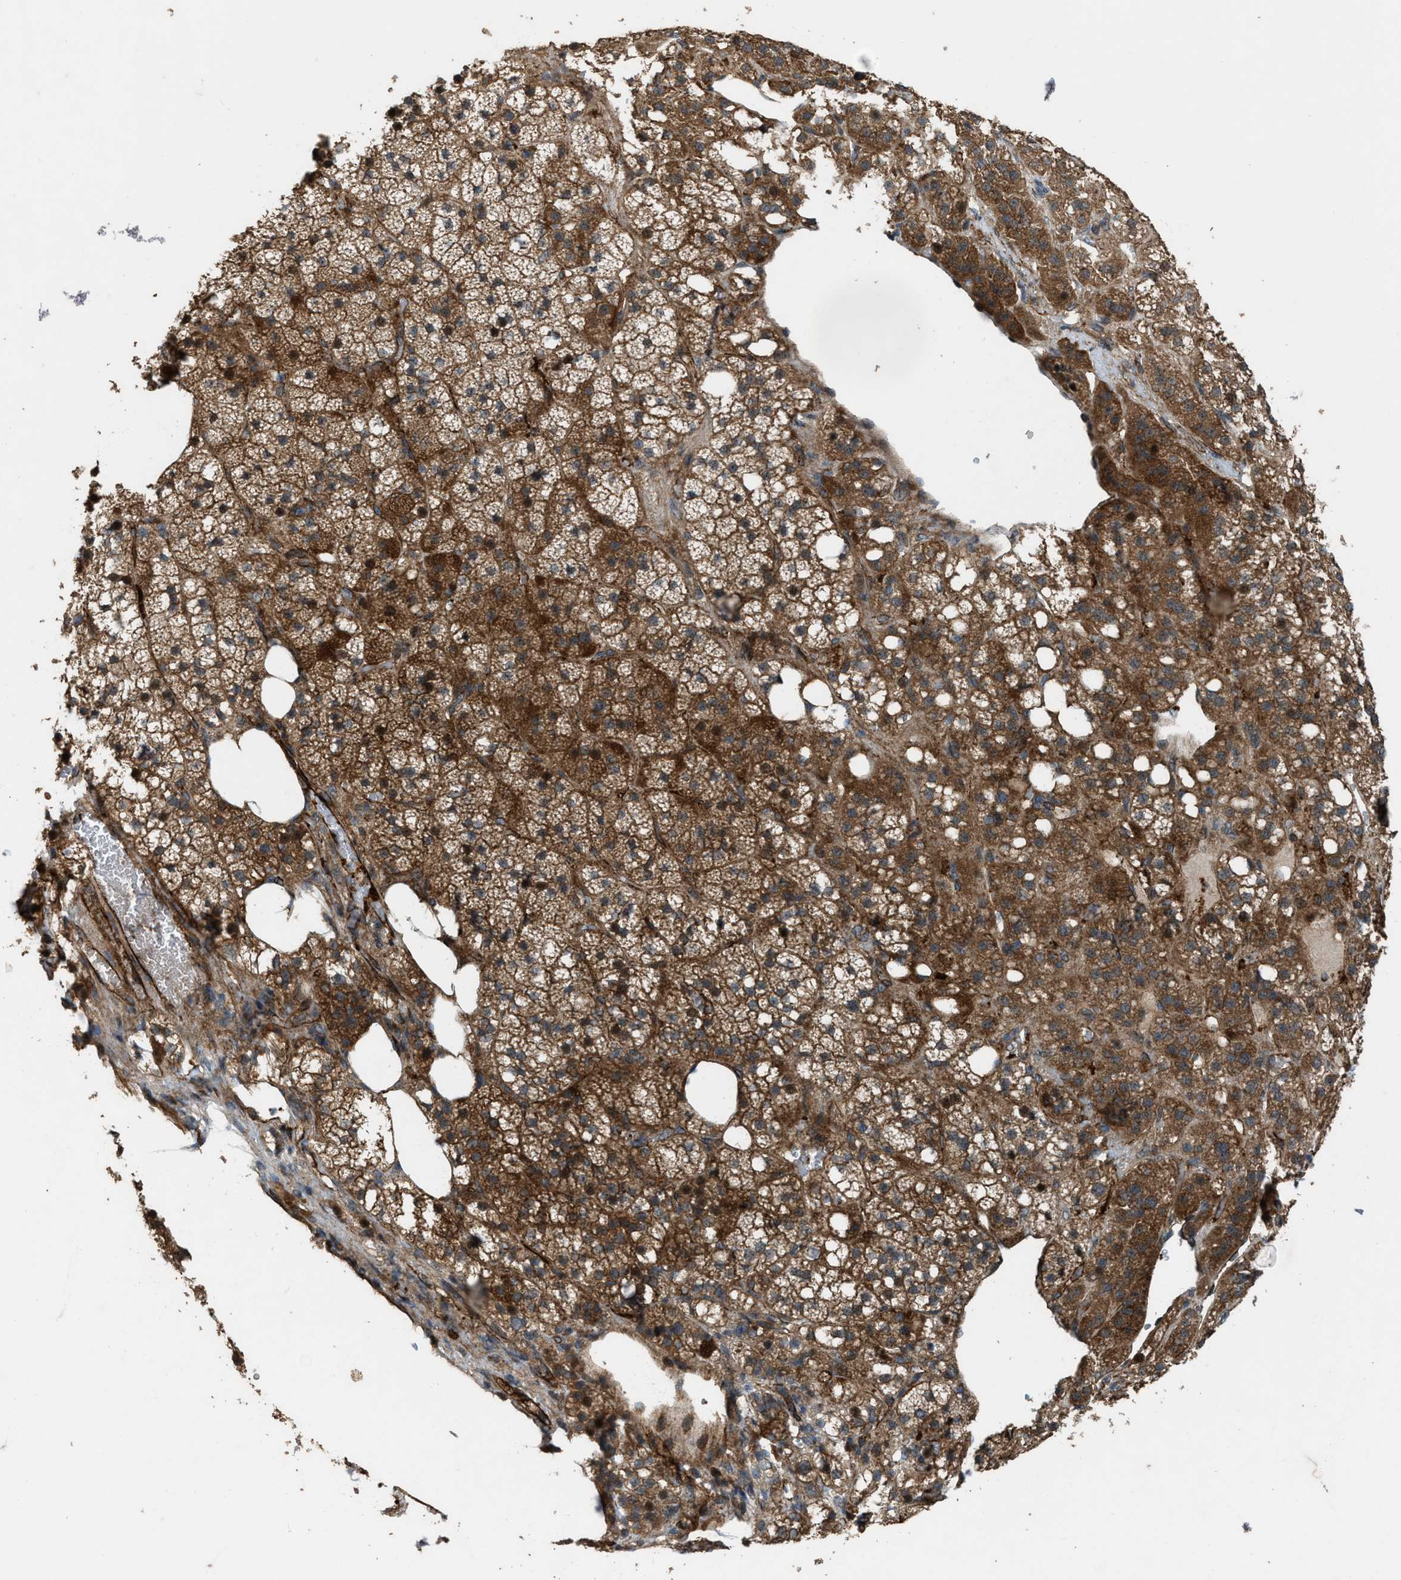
{"staining": {"intensity": "strong", "quantity": ">75%", "location": "cytoplasmic/membranous"}, "tissue": "adrenal gland", "cell_type": "Glandular cells", "image_type": "normal", "snomed": [{"axis": "morphology", "description": "Normal tissue, NOS"}, {"axis": "topography", "description": "Adrenal gland"}], "caption": "High-magnification brightfield microscopy of unremarkable adrenal gland stained with DAB (3,3'-diaminobenzidine) (brown) and counterstained with hematoxylin (blue). glandular cells exhibit strong cytoplasmic/membranous staining is present in about>75% of cells.", "gene": "LRRC72", "patient": {"sex": "female", "age": 59}}